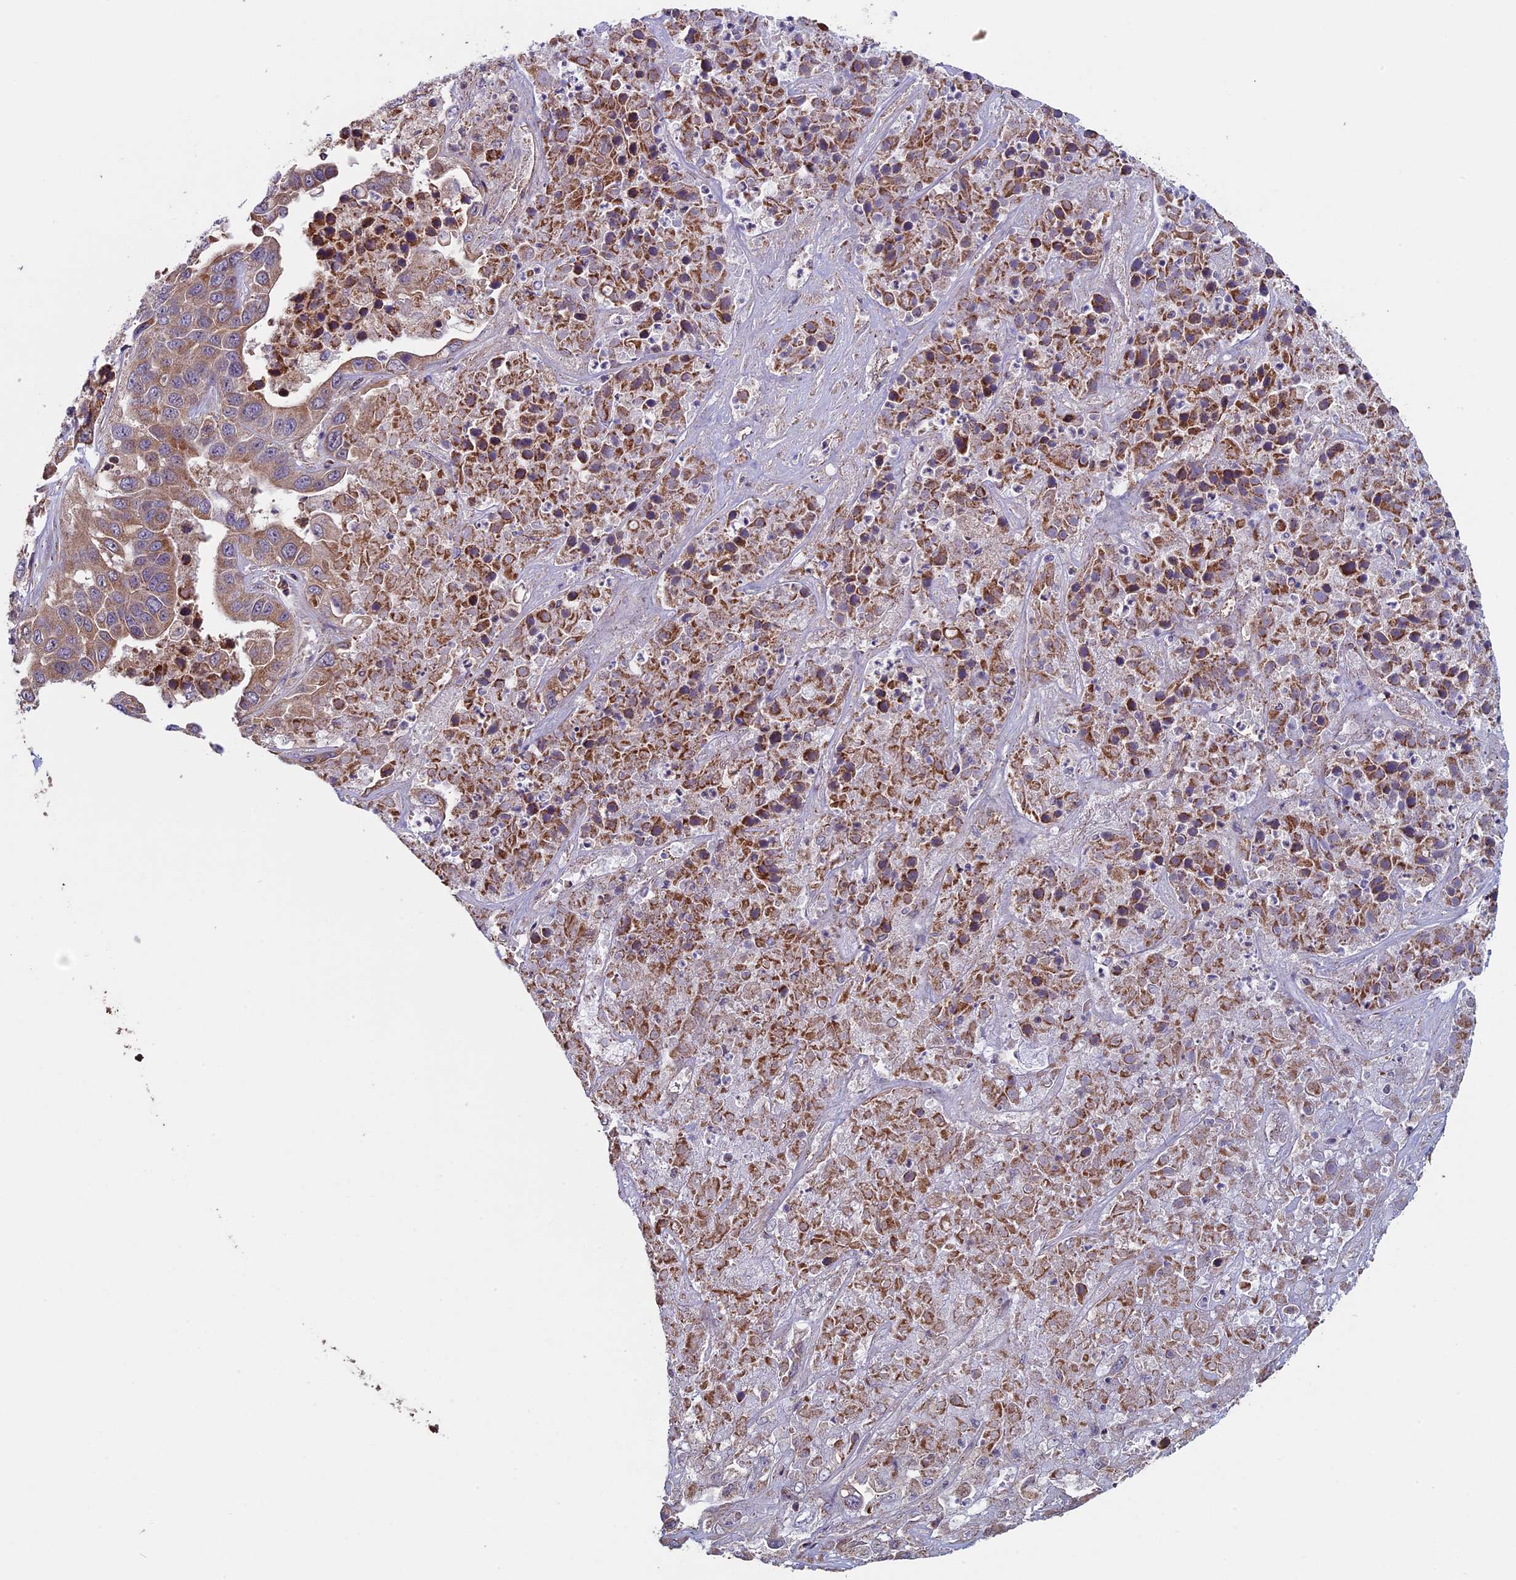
{"staining": {"intensity": "moderate", "quantity": ">75%", "location": "cytoplasmic/membranous"}, "tissue": "liver cancer", "cell_type": "Tumor cells", "image_type": "cancer", "snomed": [{"axis": "morphology", "description": "Cholangiocarcinoma"}, {"axis": "topography", "description": "Liver"}], "caption": "Liver cholangiocarcinoma stained for a protein demonstrates moderate cytoplasmic/membranous positivity in tumor cells.", "gene": "CCDC8", "patient": {"sex": "female", "age": 52}}